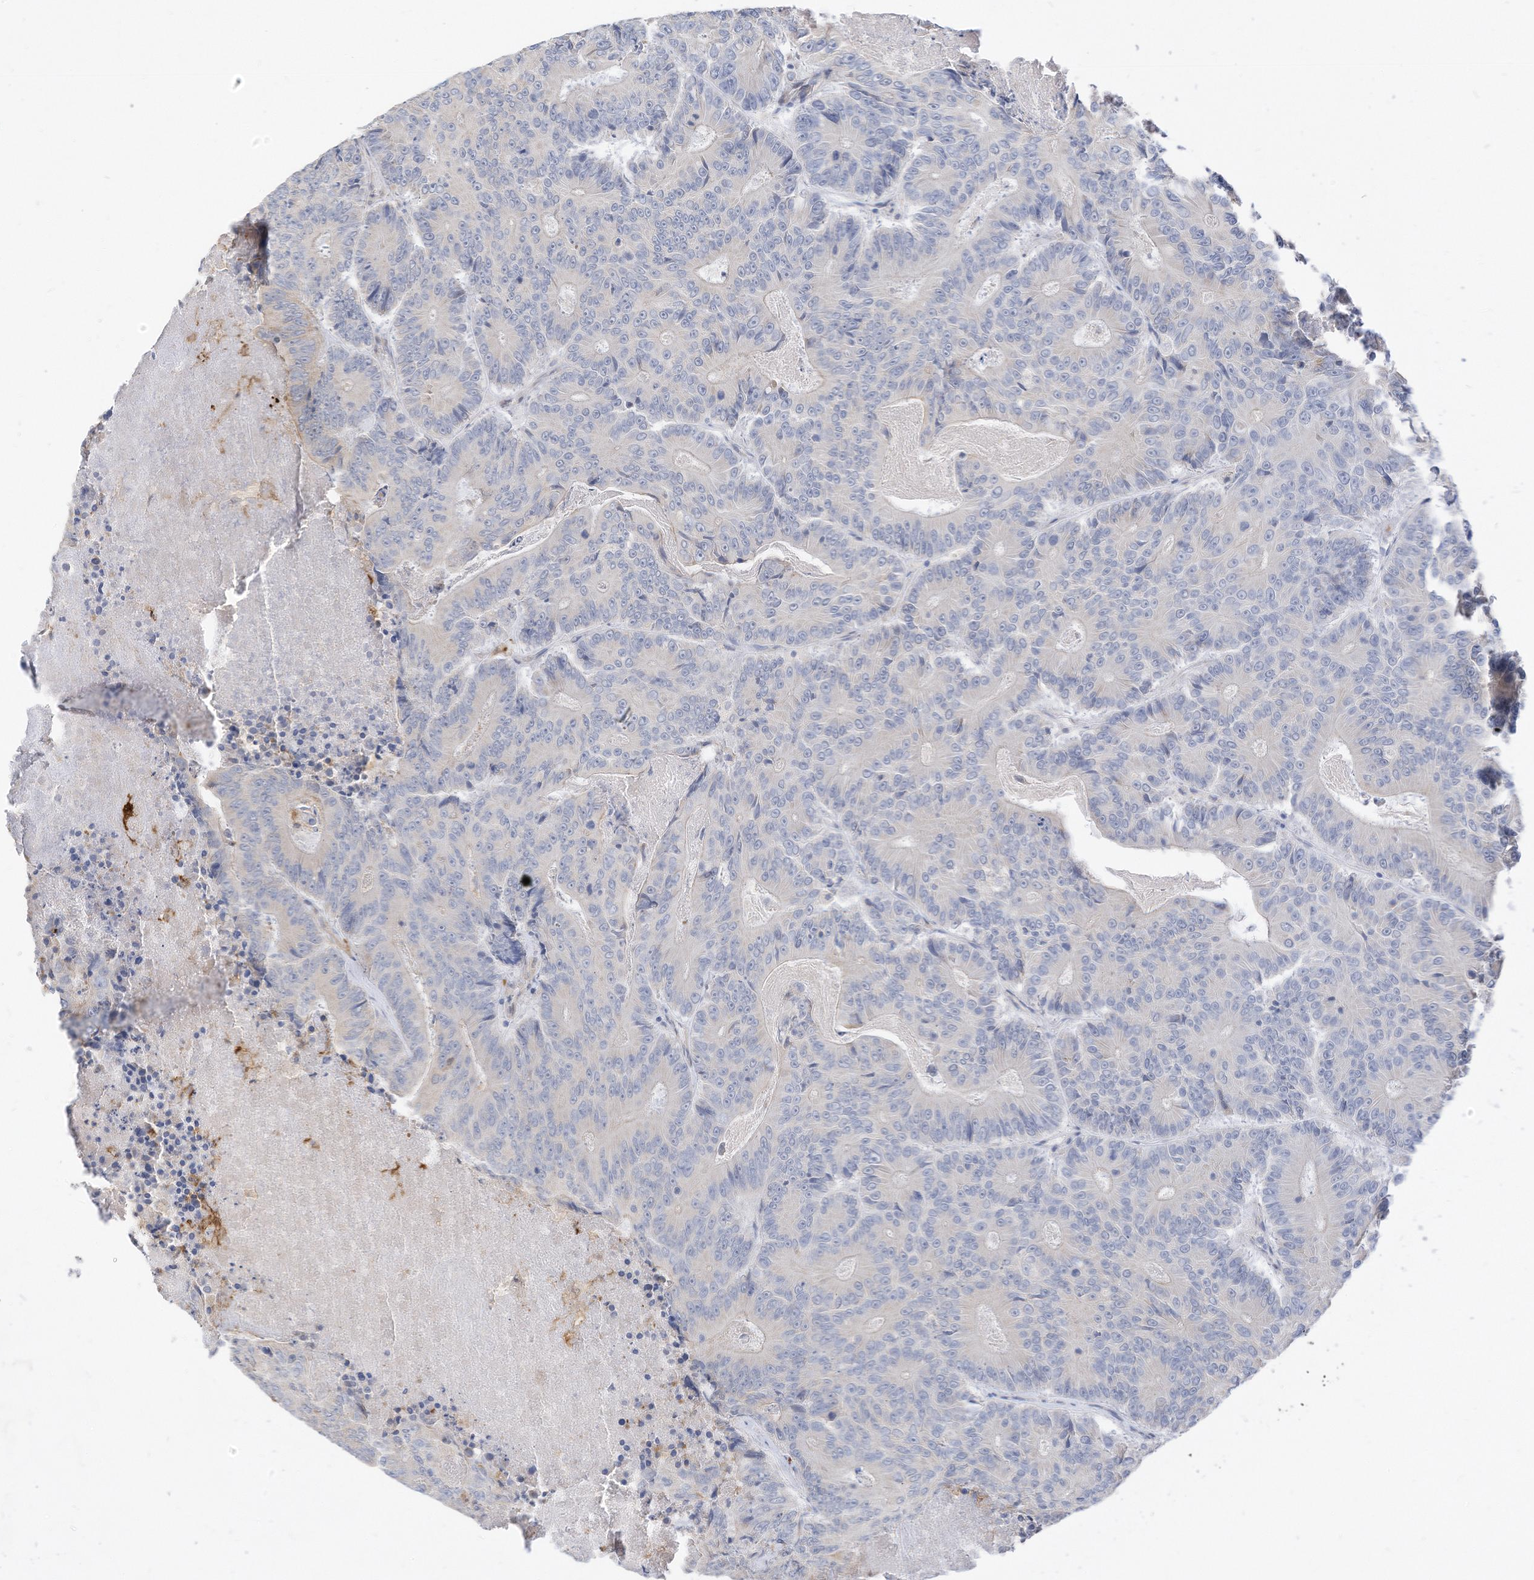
{"staining": {"intensity": "negative", "quantity": "none", "location": "none"}, "tissue": "colorectal cancer", "cell_type": "Tumor cells", "image_type": "cancer", "snomed": [{"axis": "morphology", "description": "Adenocarcinoma, NOS"}, {"axis": "topography", "description": "Colon"}], "caption": "Colorectal cancer (adenocarcinoma) stained for a protein using immunohistochemistry demonstrates no staining tumor cells.", "gene": "ATP13A1", "patient": {"sex": "male", "age": 83}}